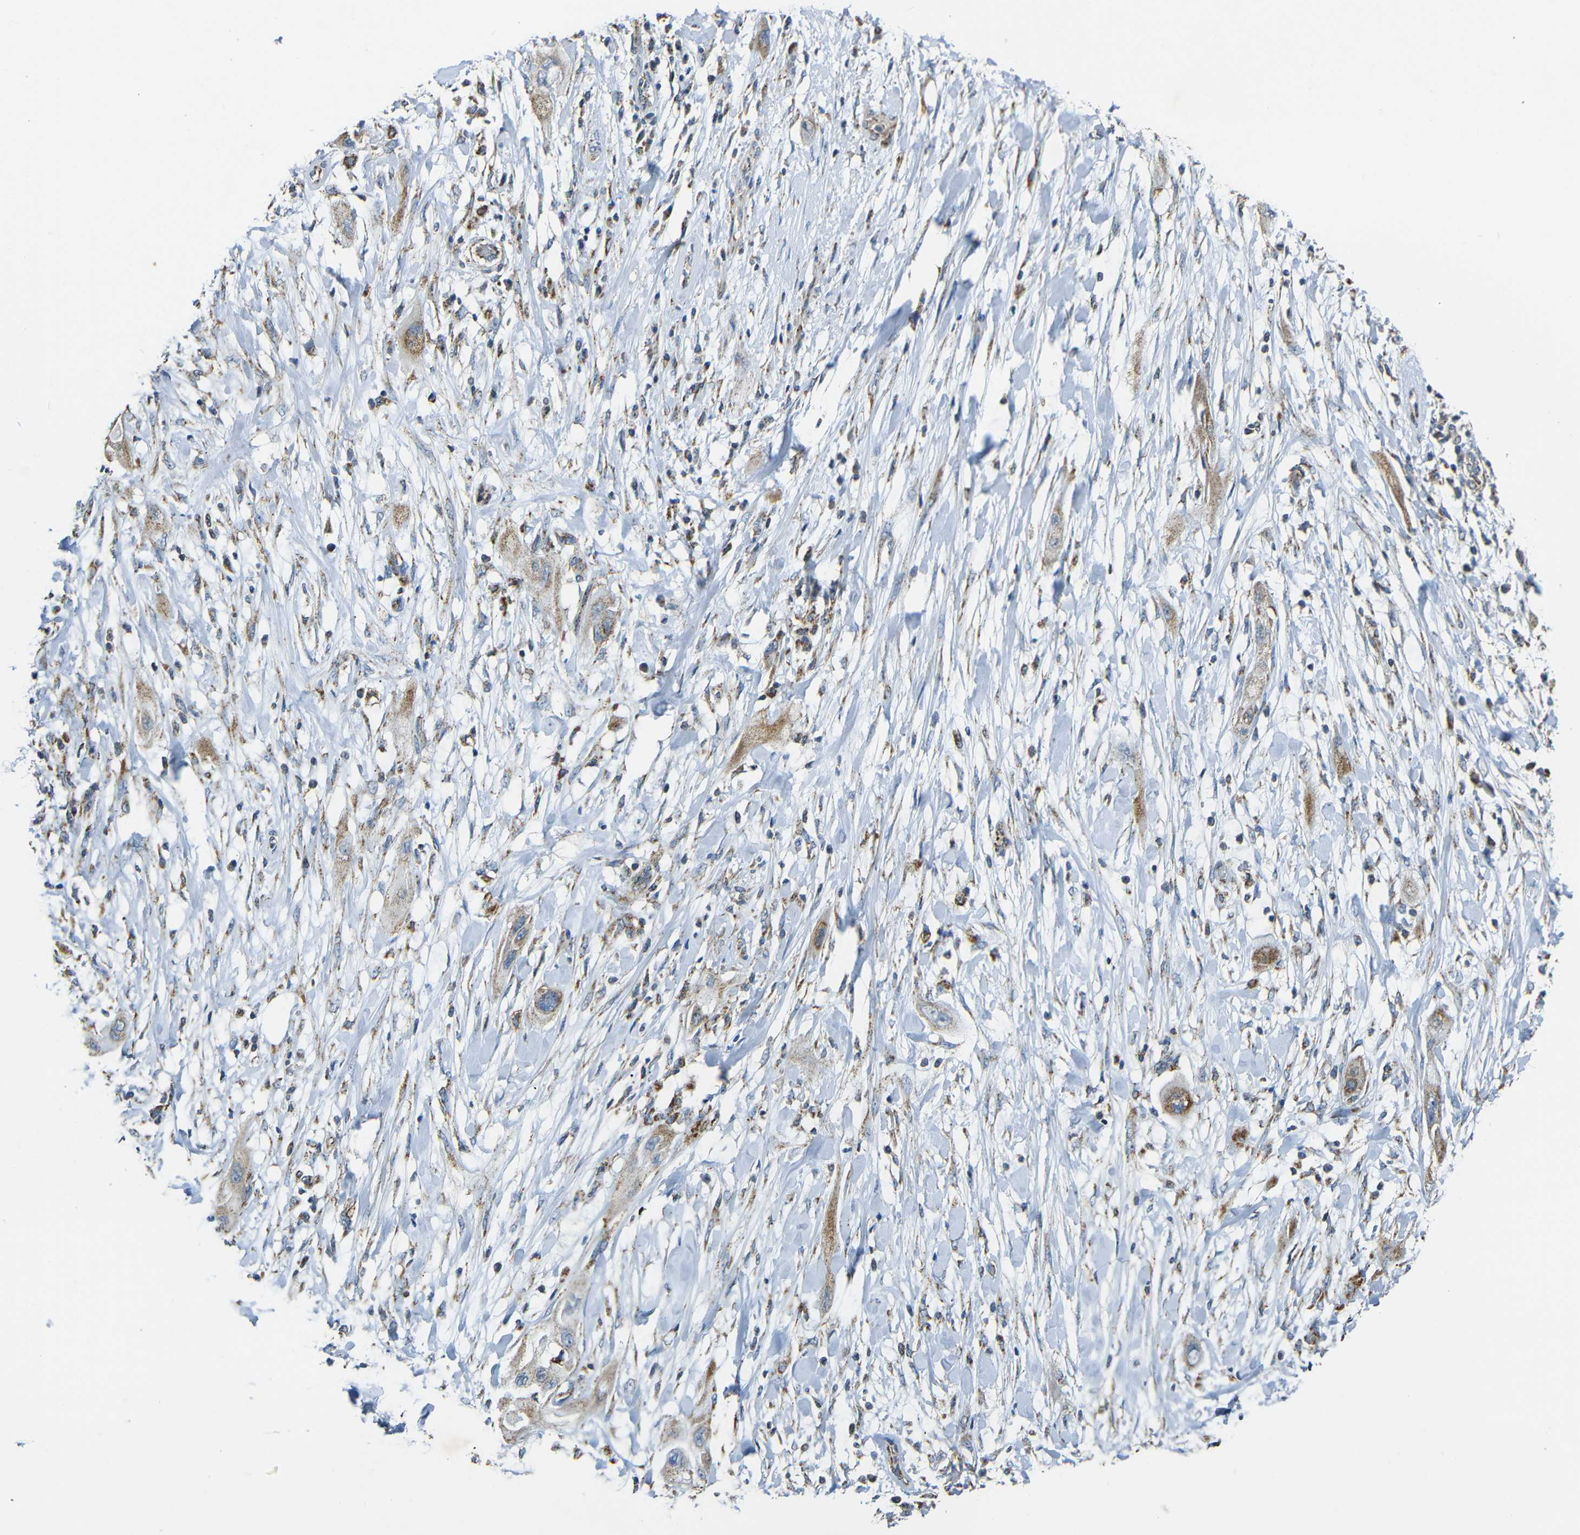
{"staining": {"intensity": "weak", "quantity": ">75%", "location": "cytoplasmic/membranous"}, "tissue": "lung cancer", "cell_type": "Tumor cells", "image_type": "cancer", "snomed": [{"axis": "morphology", "description": "Squamous cell carcinoma, NOS"}, {"axis": "topography", "description": "Lung"}], "caption": "The micrograph shows staining of lung squamous cell carcinoma, revealing weak cytoplasmic/membranous protein expression (brown color) within tumor cells.", "gene": "NR3C2", "patient": {"sex": "female", "age": 47}}